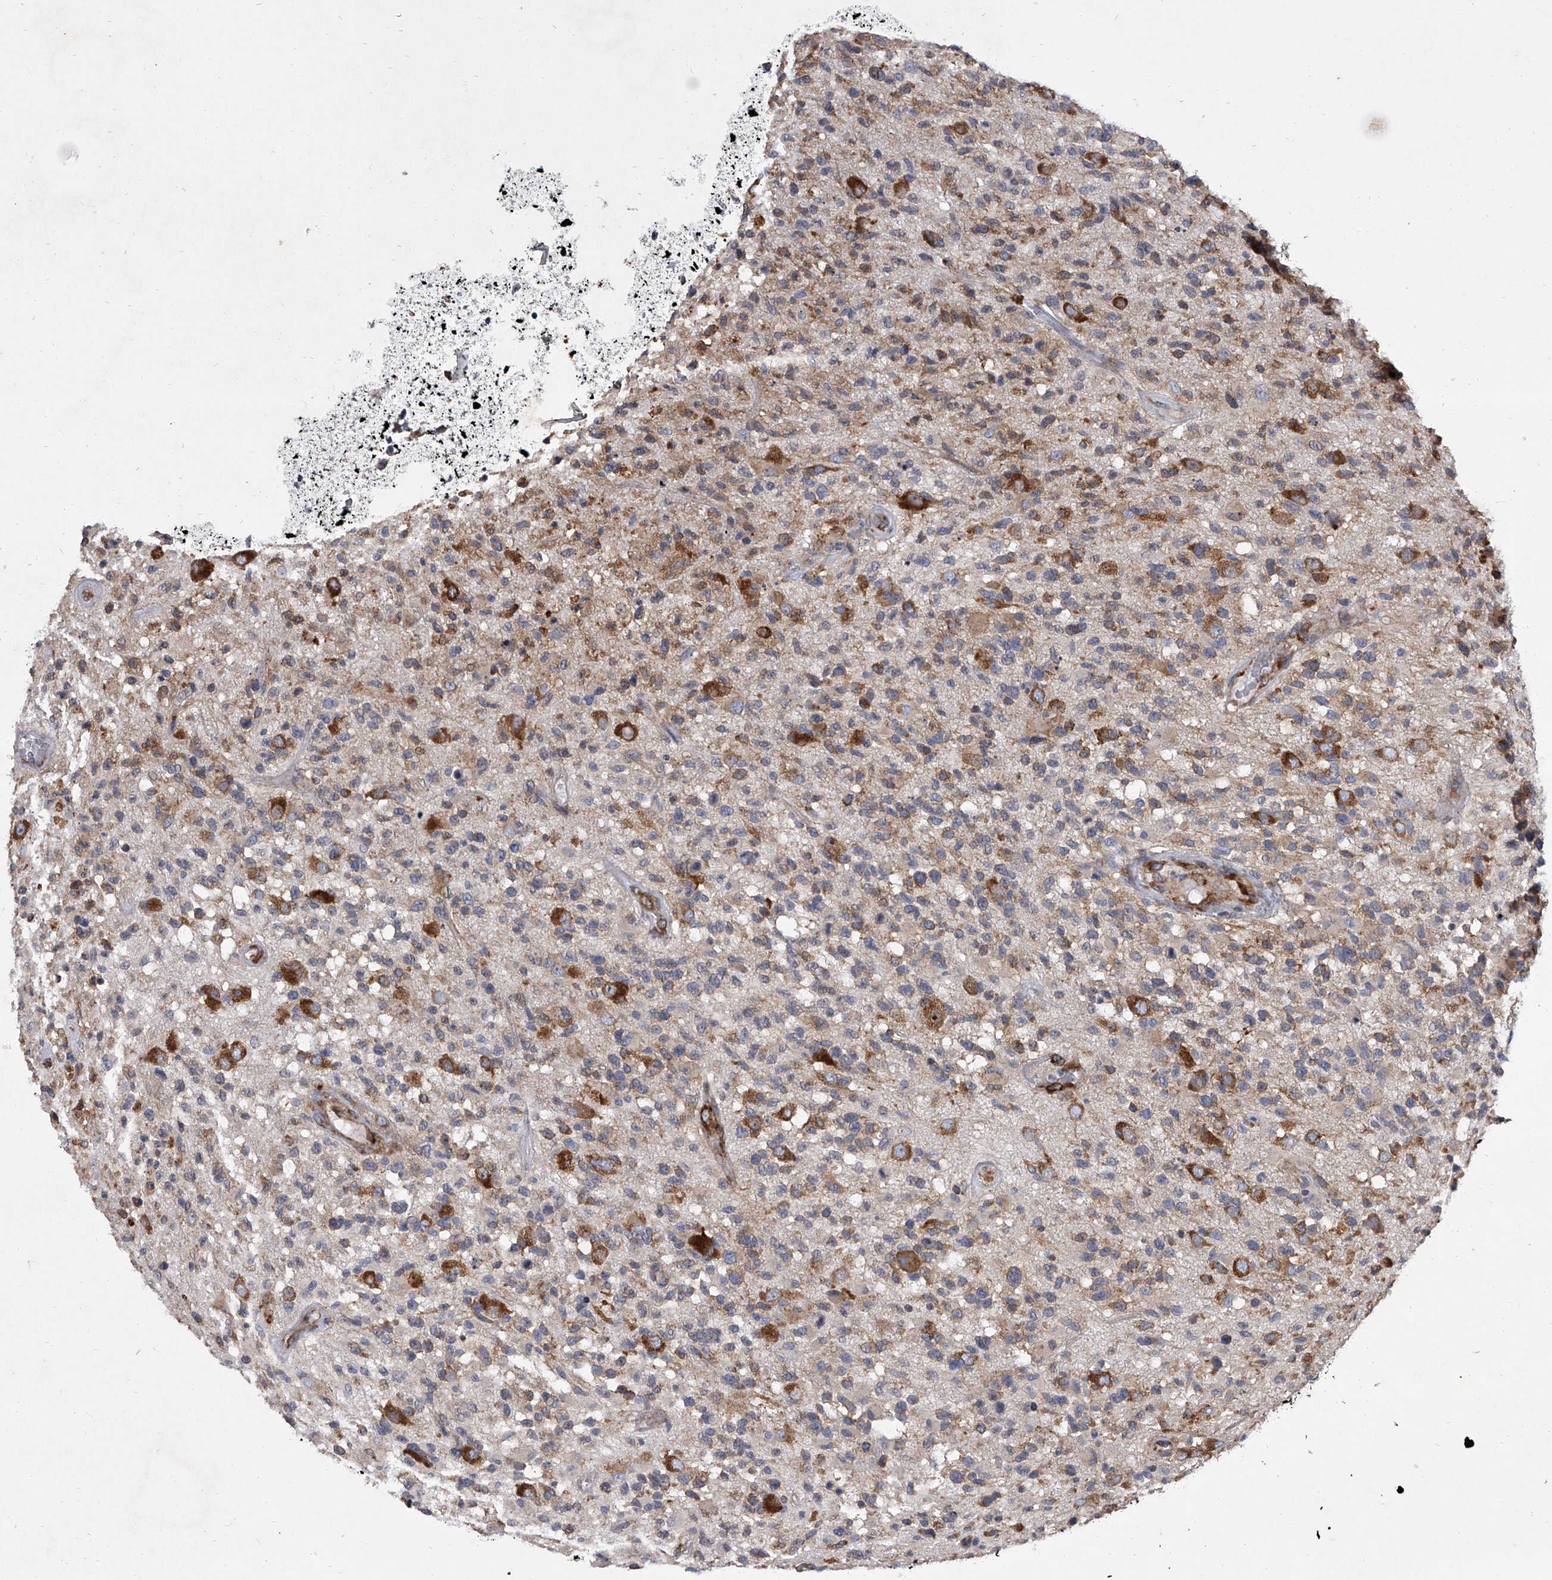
{"staining": {"intensity": "weak", "quantity": "25%-75%", "location": "cytoplasmic/membranous"}, "tissue": "glioma", "cell_type": "Tumor cells", "image_type": "cancer", "snomed": [{"axis": "morphology", "description": "Glioma, malignant, High grade"}, {"axis": "morphology", "description": "Glioblastoma, NOS"}, {"axis": "topography", "description": "Brain"}], "caption": "Glioblastoma stained with DAB (3,3'-diaminobenzidine) immunohistochemistry (IHC) exhibits low levels of weak cytoplasmic/membranous positivity in approximately 25%-75% of tumor cells.", "gene": "EIF2S2", "patient": {"sex": "male", "age": 60}}